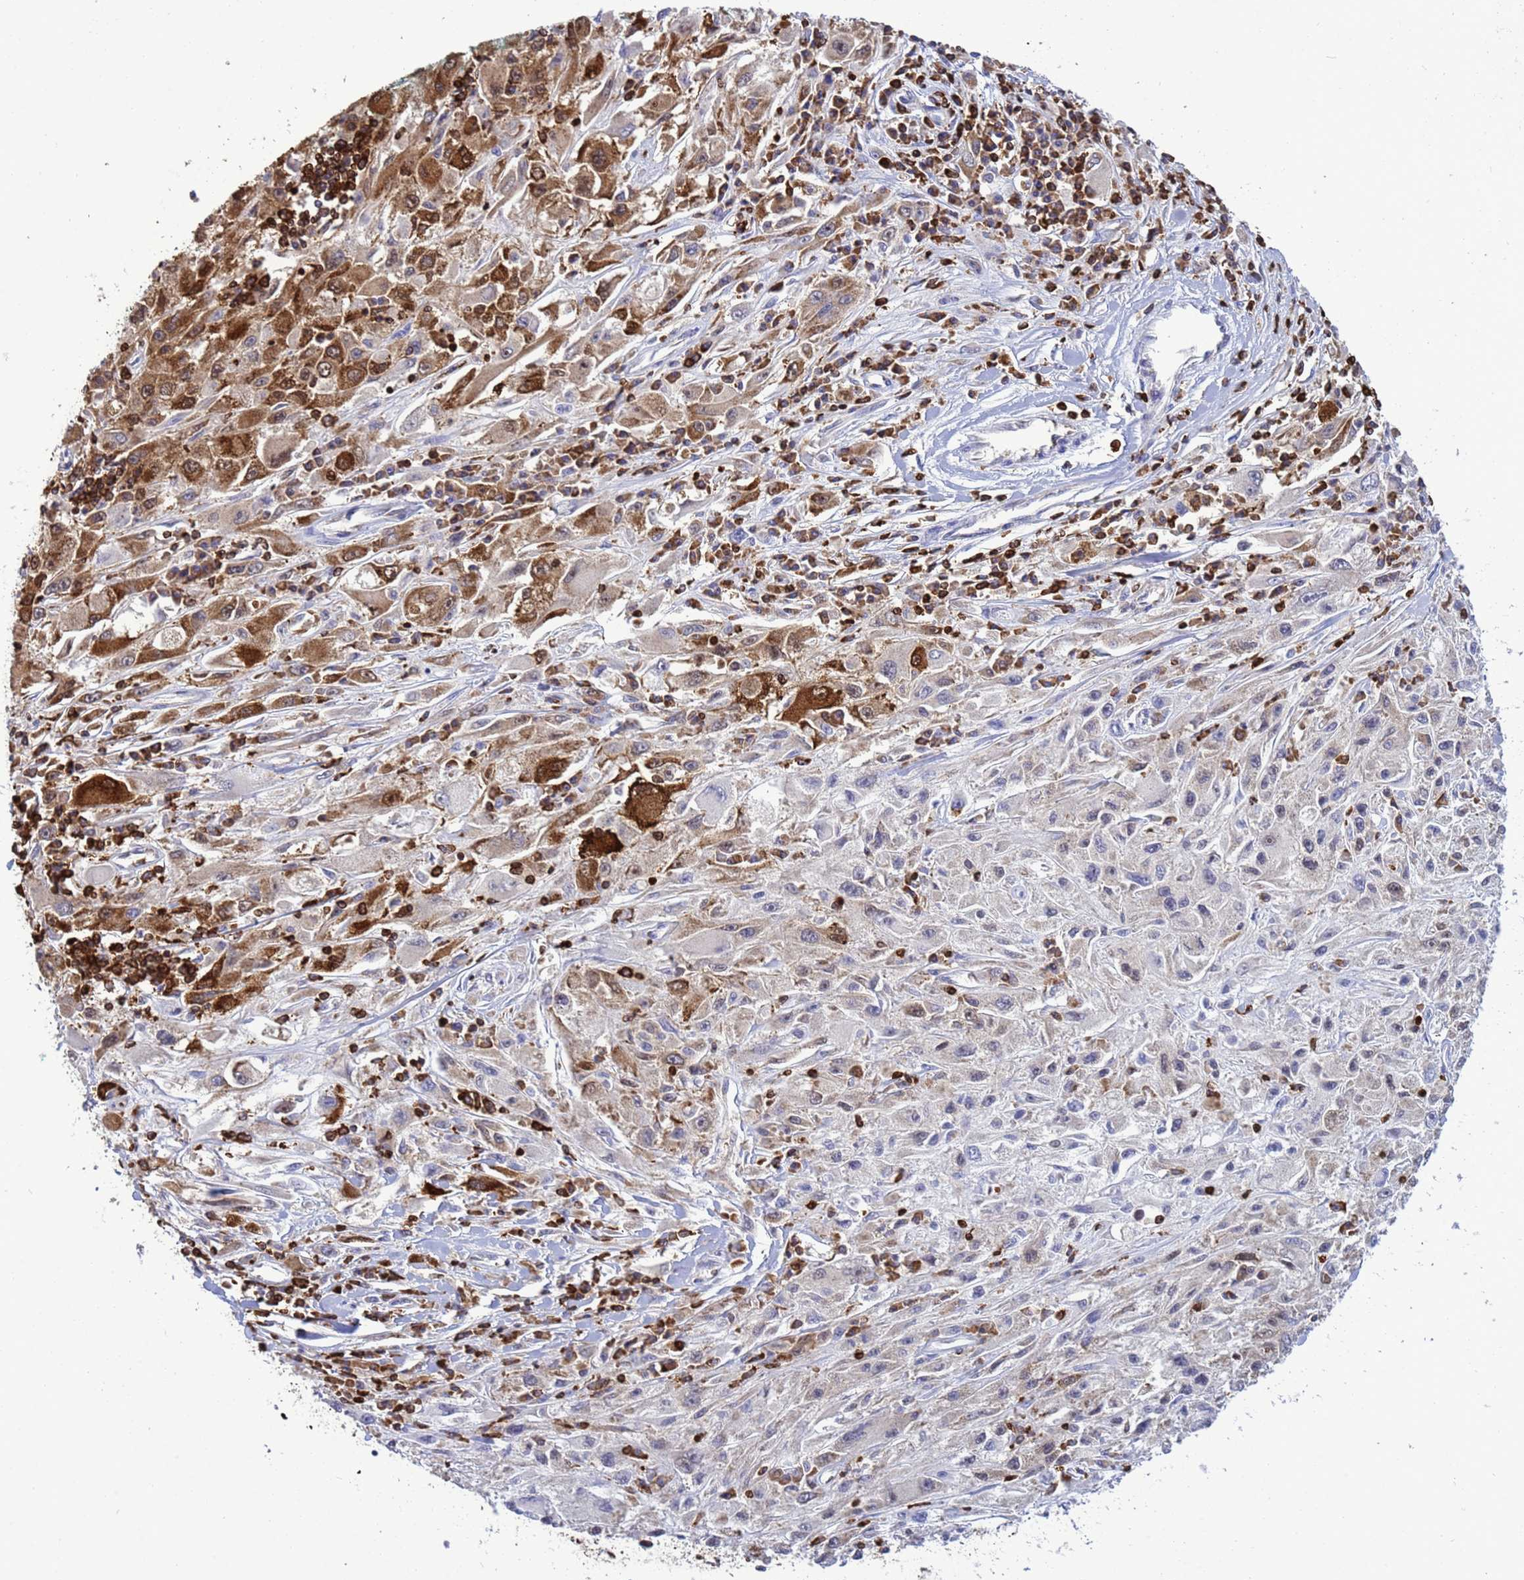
{"staining": {"intensity": "moderate", "quantity": "<25%", "location": "cytoplasmic/membranous"}, "tissue": "melanoma", "cell_type": "Tumor cells", "image_type": "cancer", "snomed": [{"axis": "morphology", "description": "Malignant melanoma, Metastatic site"}, {"axis": "topography", "description": "Skin"}], "caption": "DAB immunohistochemical staining of human melanoma shows moderate cytoplasmic/membranous protein expression in about <25% of tumor cells.", "gene": "EZR", "patient": {"sex": "male", "age": 53}}